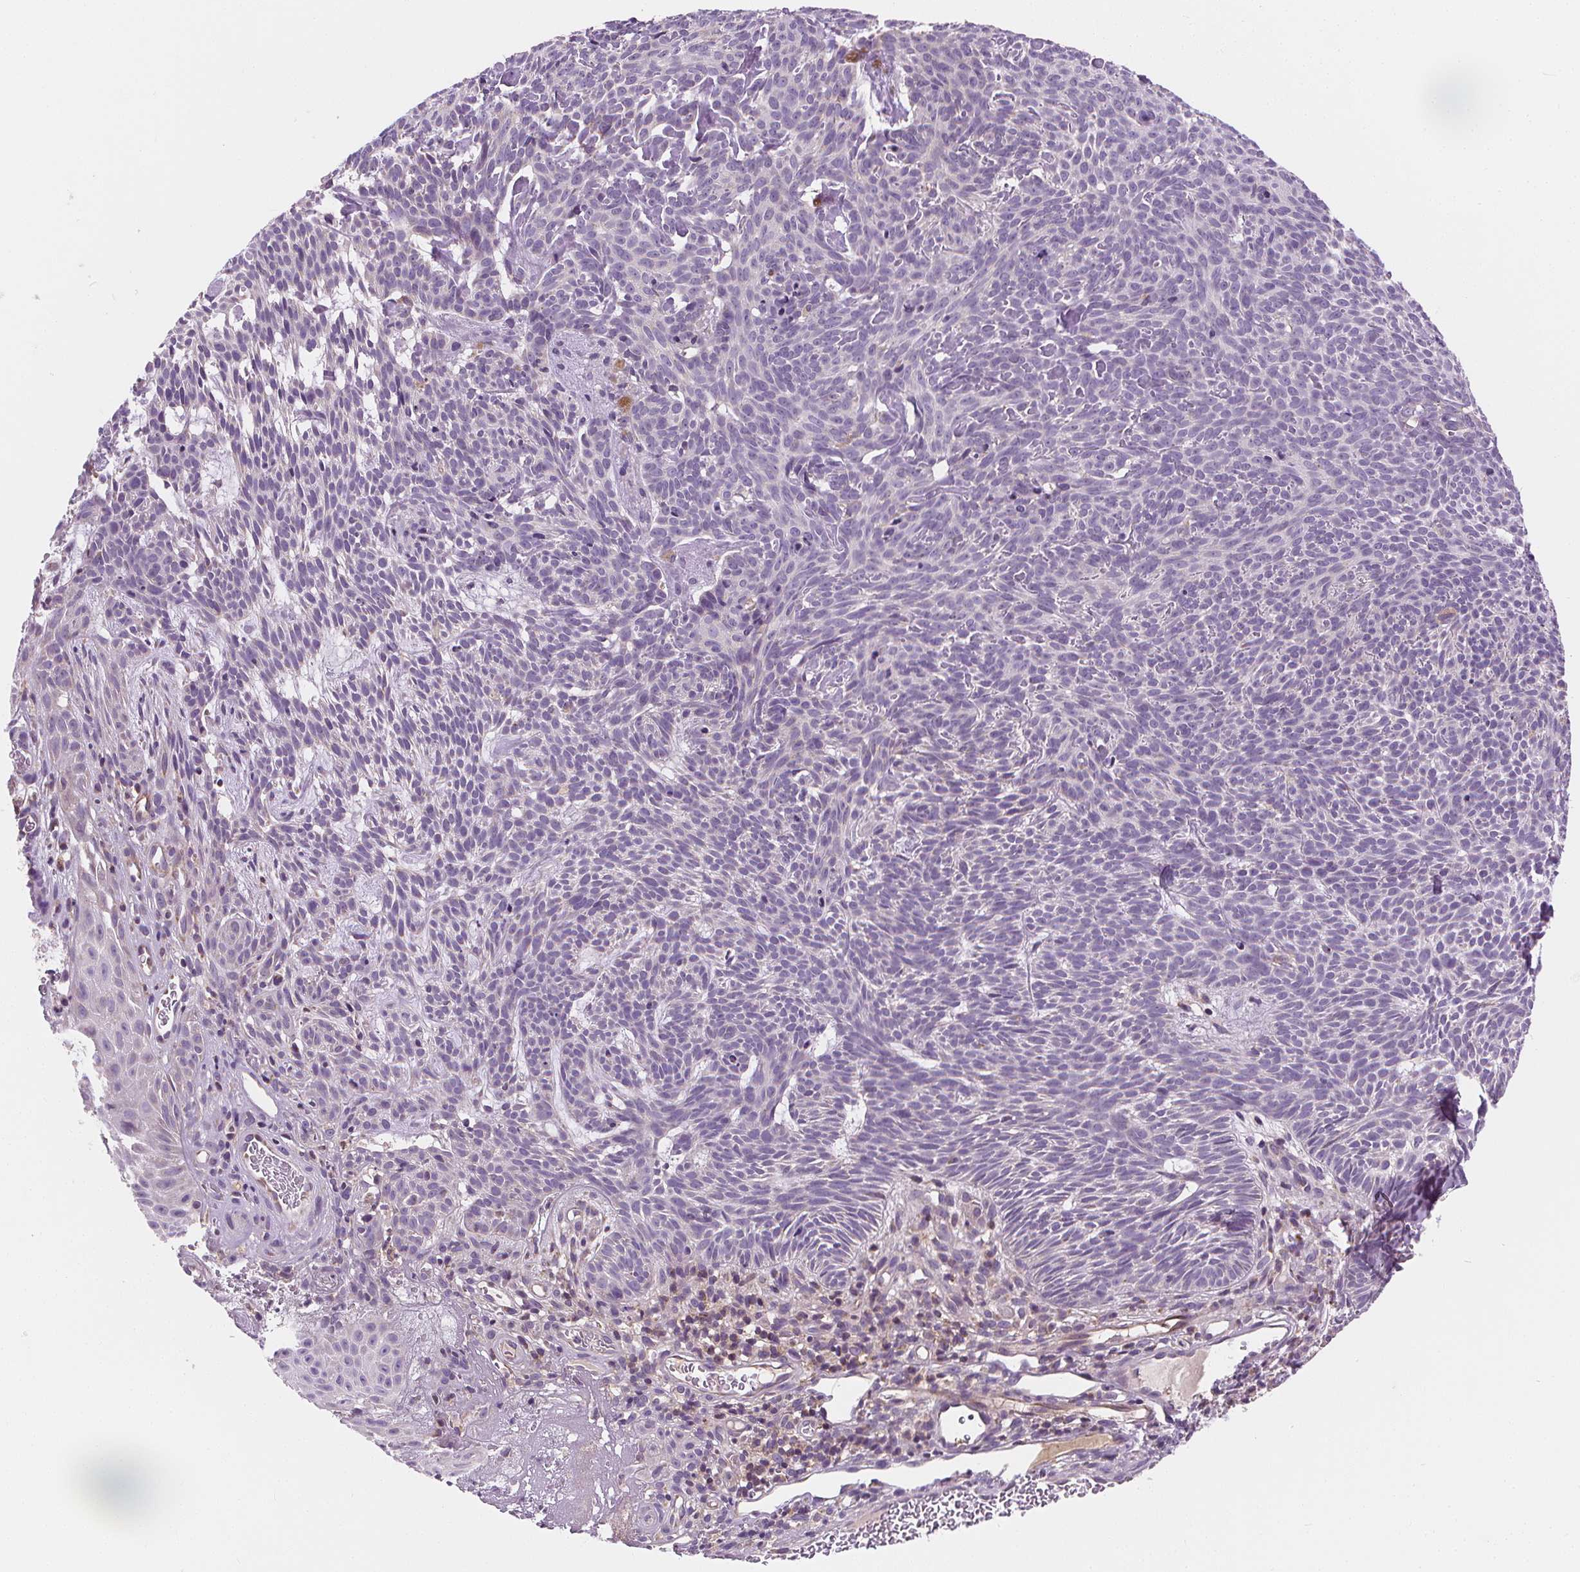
{"staining": {"intensity": "negative", "quantity": "none", "location": "none"}, "tissue": "skin cancer", "cell_type": "Tumor cells", "image_type": "cancer", "snomed": [{"axis": "morphology", "description": "Basal cell carcinoma"}, {"axis": "topography", "description": "Skin"}], "caption": "Immunohistochemistry of human skin cancer displays no staining in tumor cells.", "gene": "RAB20", "patient": {"sex": "male", "age": 59}}